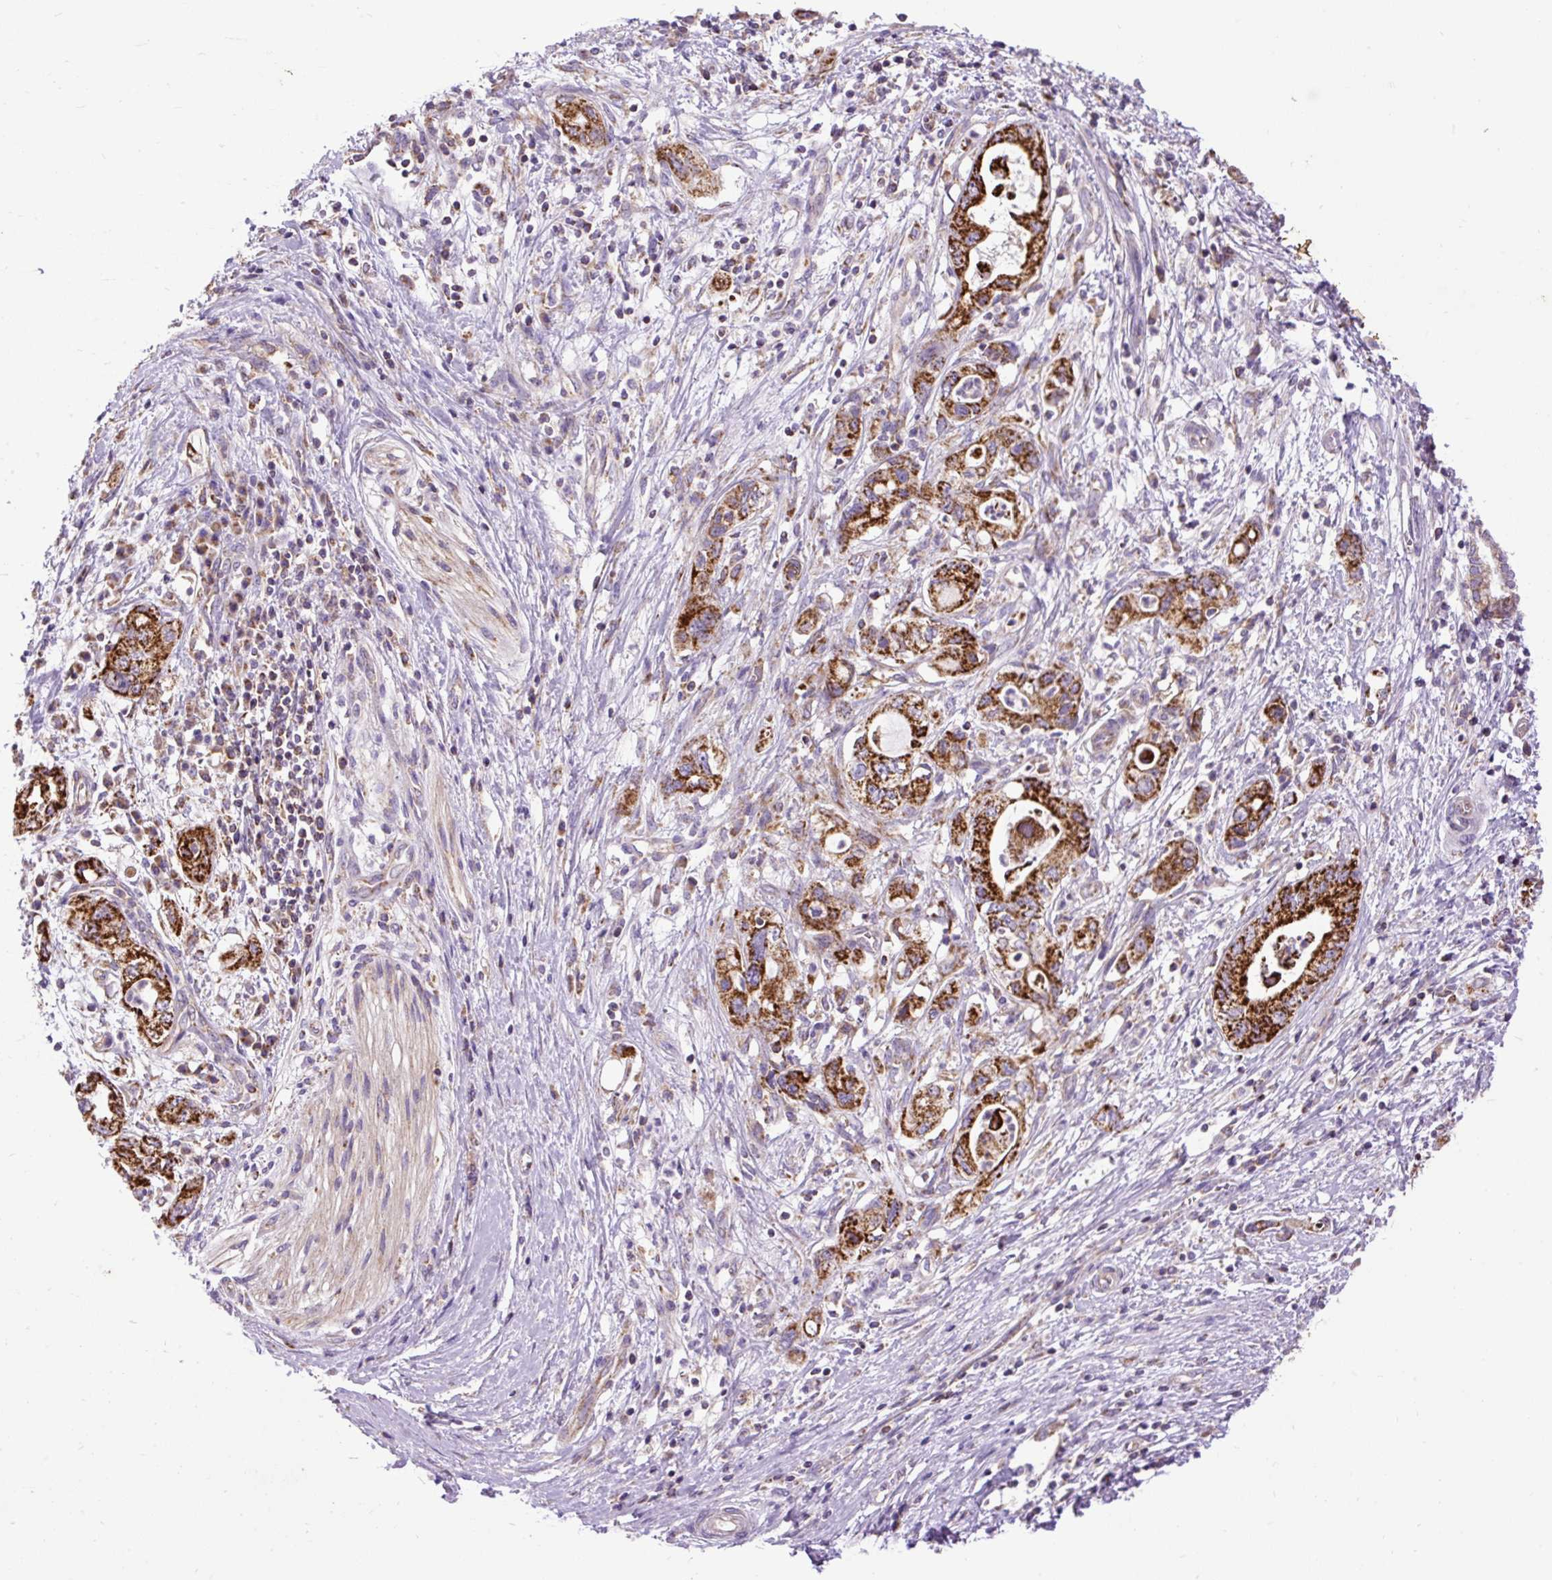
{"staining": {"intensity": "strong", "quantity": ">75%", "location": "cytoplasmic/membranous"}, "tissue": "pancreatic cancer", "cell_type": "Tumor cells", "image_type": "cancer", "snomed": [{"axis": "morphology", "description": "Adenocarcinoma, NOS"}, {"axis": "topography", "description": "Pancreas"}], "caption": "Approximately >75% of tumor cells in adenocarcinoma (pancreatic) reveal strong cytoplasmic/membranous protein positivity as visualized by brown immunohistochemical staining.", "gene": "TOMM40", "patient": {"sex": "female", "age": 73}}